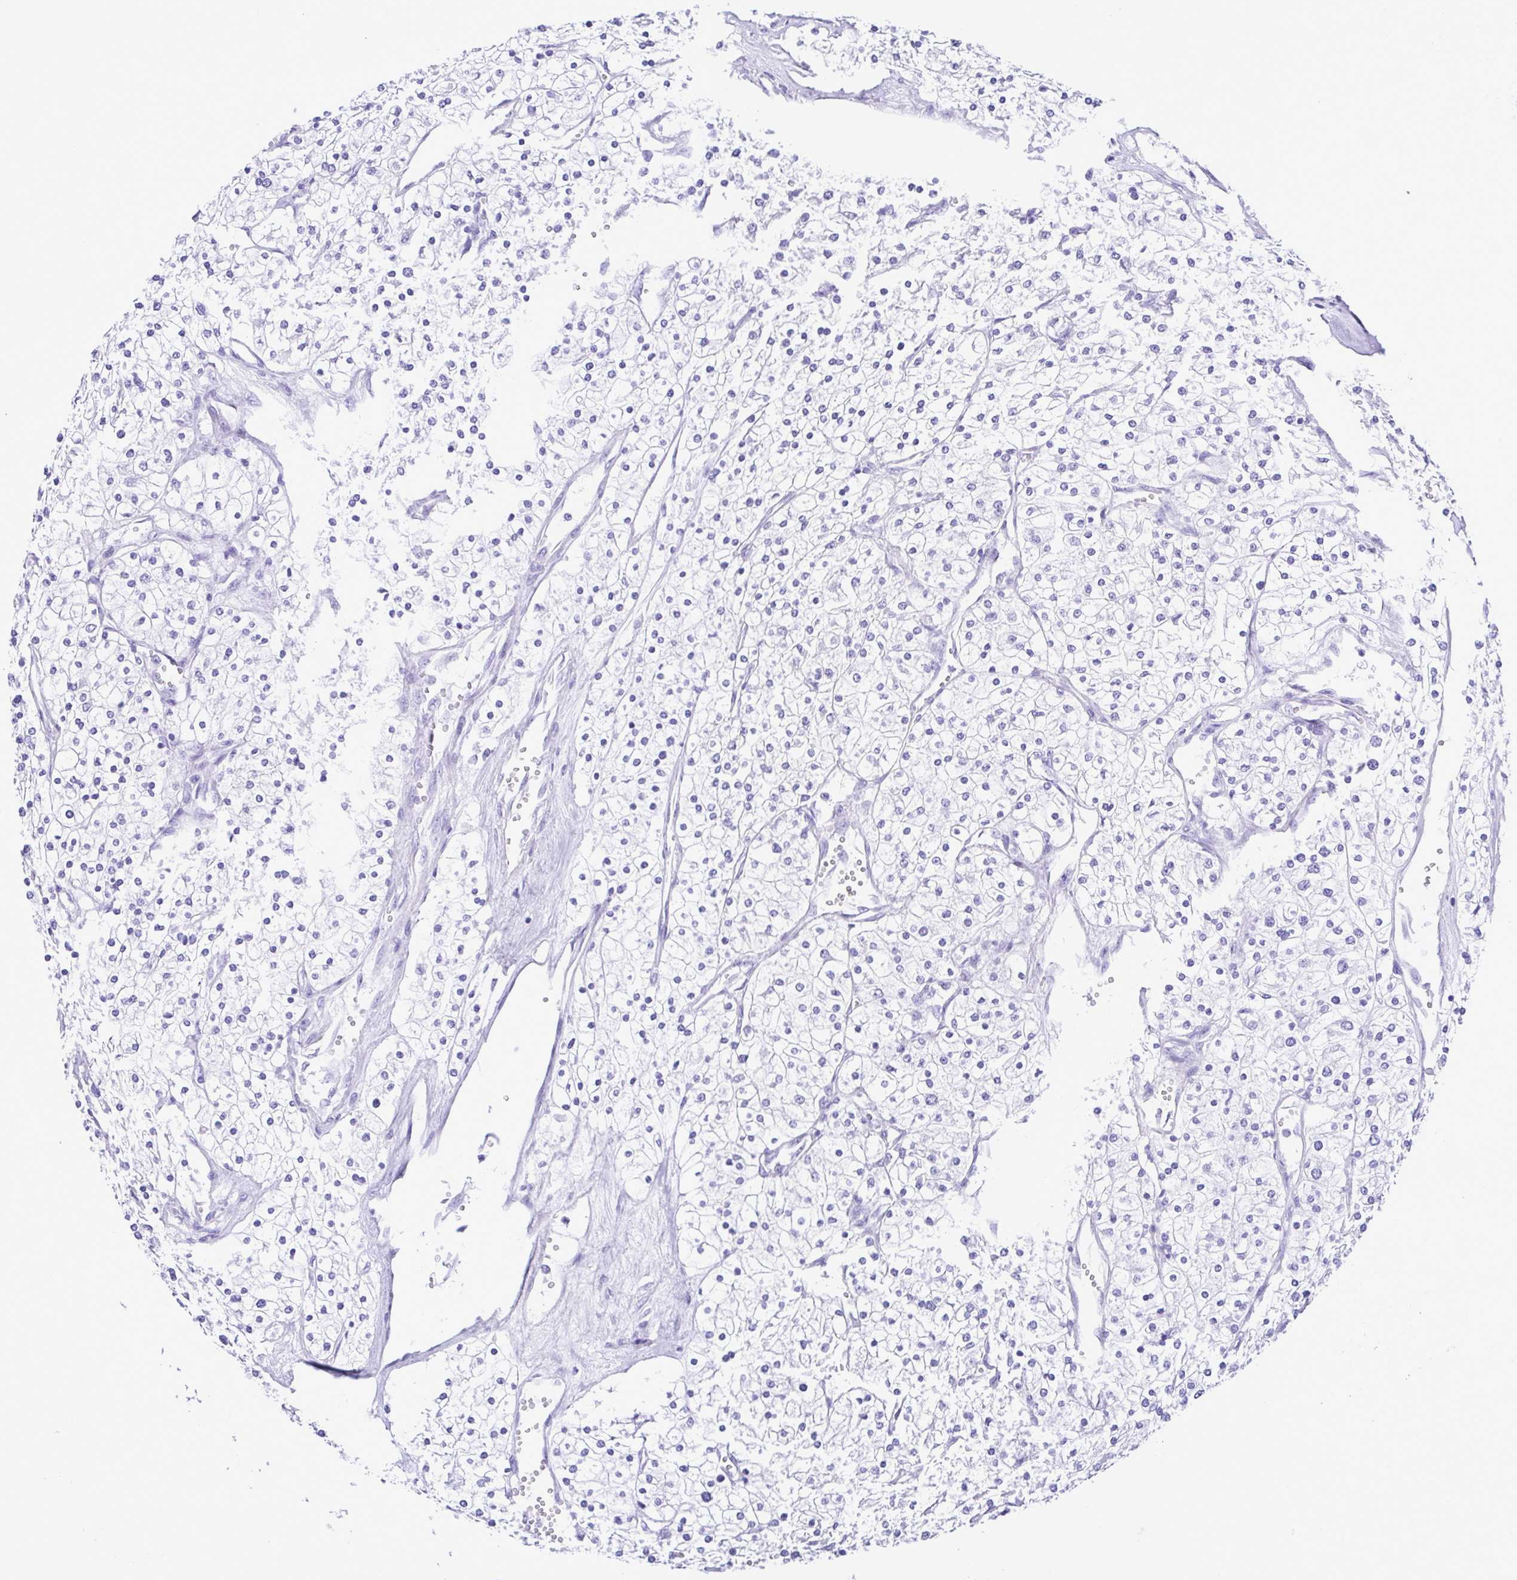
{"staining": {"intensity": "negative", "quantity": "none", "location": "none"}, "tissue": "renal cancer", "cell_type": "Tumor cells", "image_type": "cancer", "snomed": [{"axis": "morphology", "description": "Adenocarcinoma, NOS"}, {"axis": "topography", "description": "Kidney"}], "caption": "A micrograph of renal cancer stained for a protein displays no brown staining in tumor cells.", "gene": "PAK3", "patient": {"sex": "male", "age": 80}}